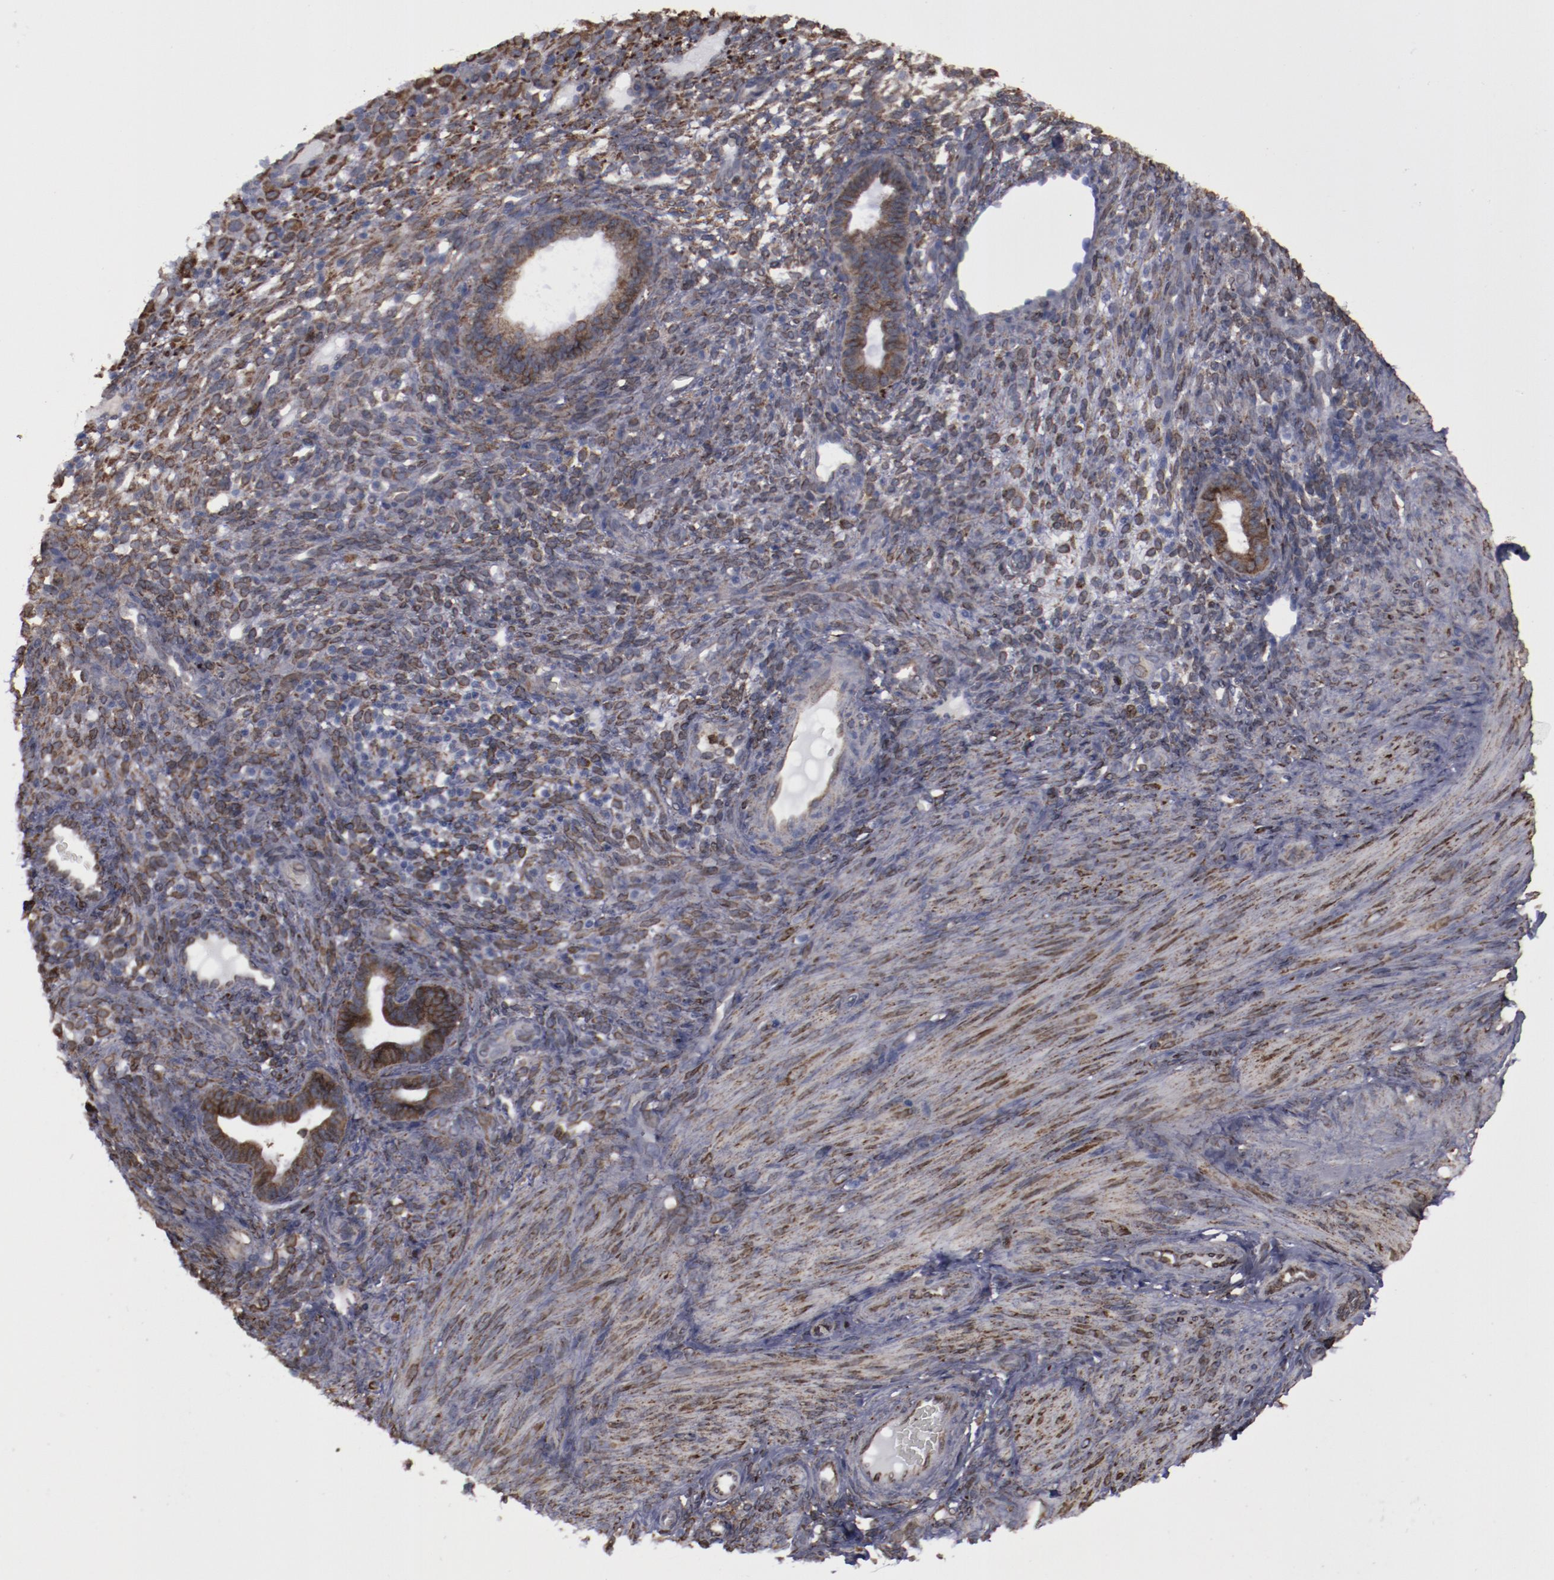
{"staining": {"intensity": "moderate", "quantity": ">75%", "location": "cytoplasmic/membranous"}, "tissue": "endometrium", "cell_type": "Cells in endometrial stroma", "image_type": "normal", "snomed": [{"axis": "morphology", "description": "Normal tissue, NOS"}, {"axis": "topography", "description": "Endometrium"}], "caption": "Immunohistochemistry (IHC) of unremarkable human endometrium demonstrates medium levels of moderate cytoplasmic/membranous positivity in about >75% of cells in endometrial stroma. The staining was performed using DAB (3,3'-diaminobenzidine), with brown indicating positive protein expression. Nuclei are stained blue with hematoxylin.", "gene": "ERLIN2", "patient": {"sex": "female", "age": 72}}